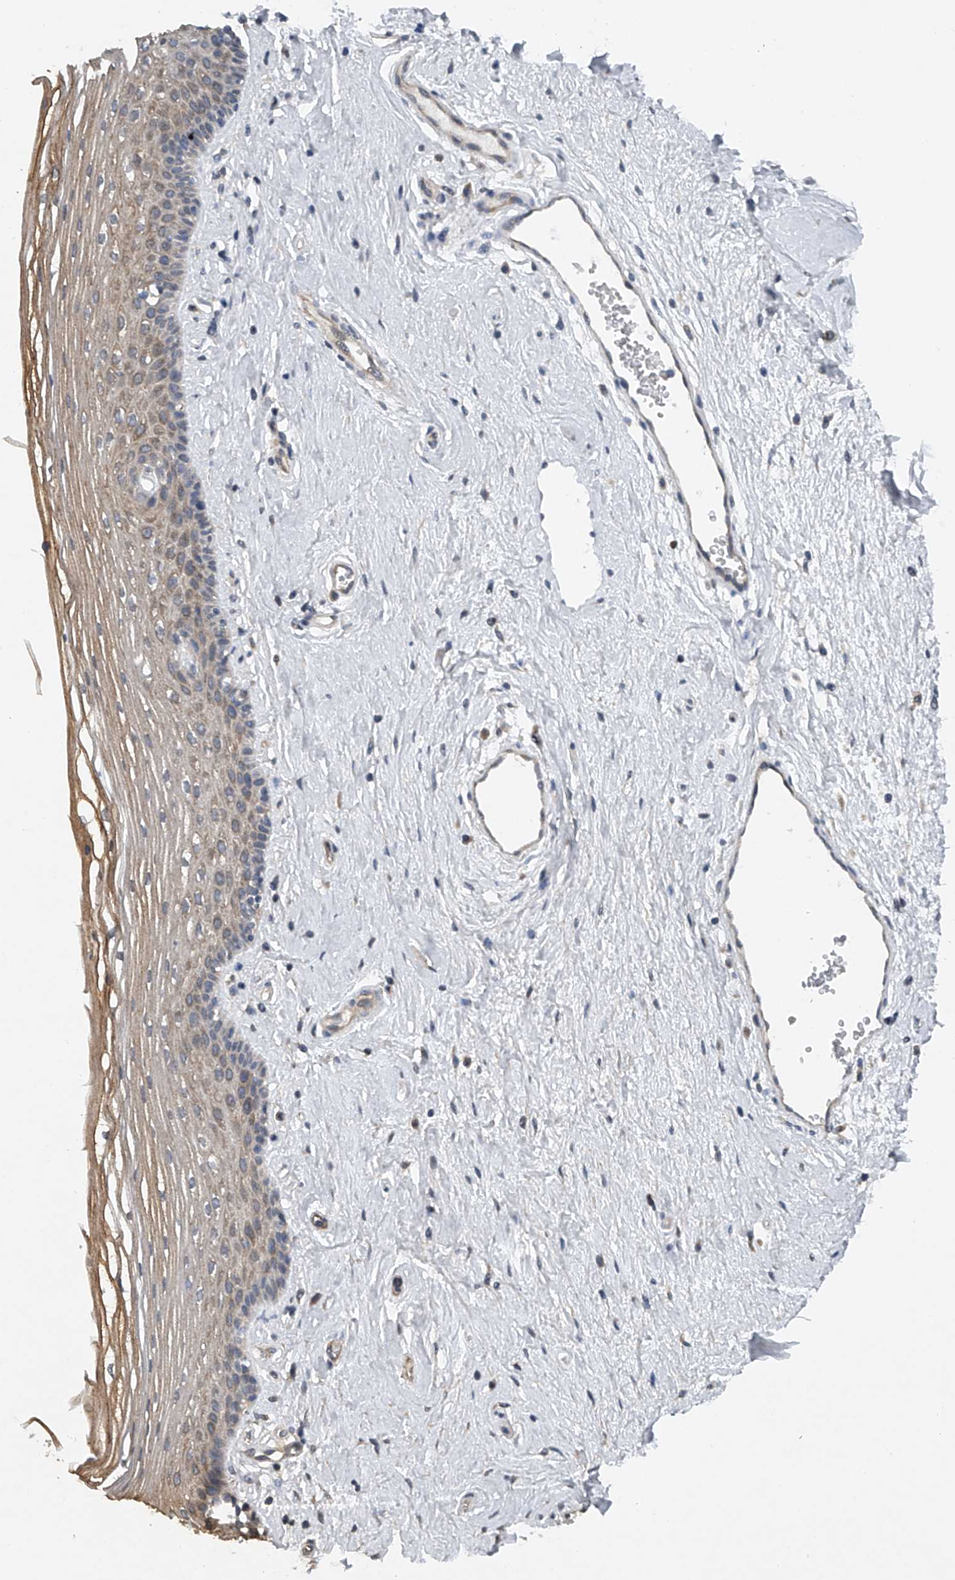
{"staining": {"intensity": "moderate", "quantity": "<25%", "location": "cytoplasmic/membranous"}, "tissue": "vagina", "cell_type": "Squamous epithelial cells", "image_type": "normal", "snomed": [{"axis": "morphology", "description": "Normal tissue, NOS"}, {"axis": "topography", "description": "Vagina"}], "caption": "IHC image of benign vagina: human vagina stained using IHC demonstrates low levels of moderate protein expression localized specifically in the cytoplasmic/membranous of squamous epithelial cells, appearing as a cytoplasmic/membranous brown color.", "gene": "RNF5", "patient": {"sex": "female", "age": 46}}